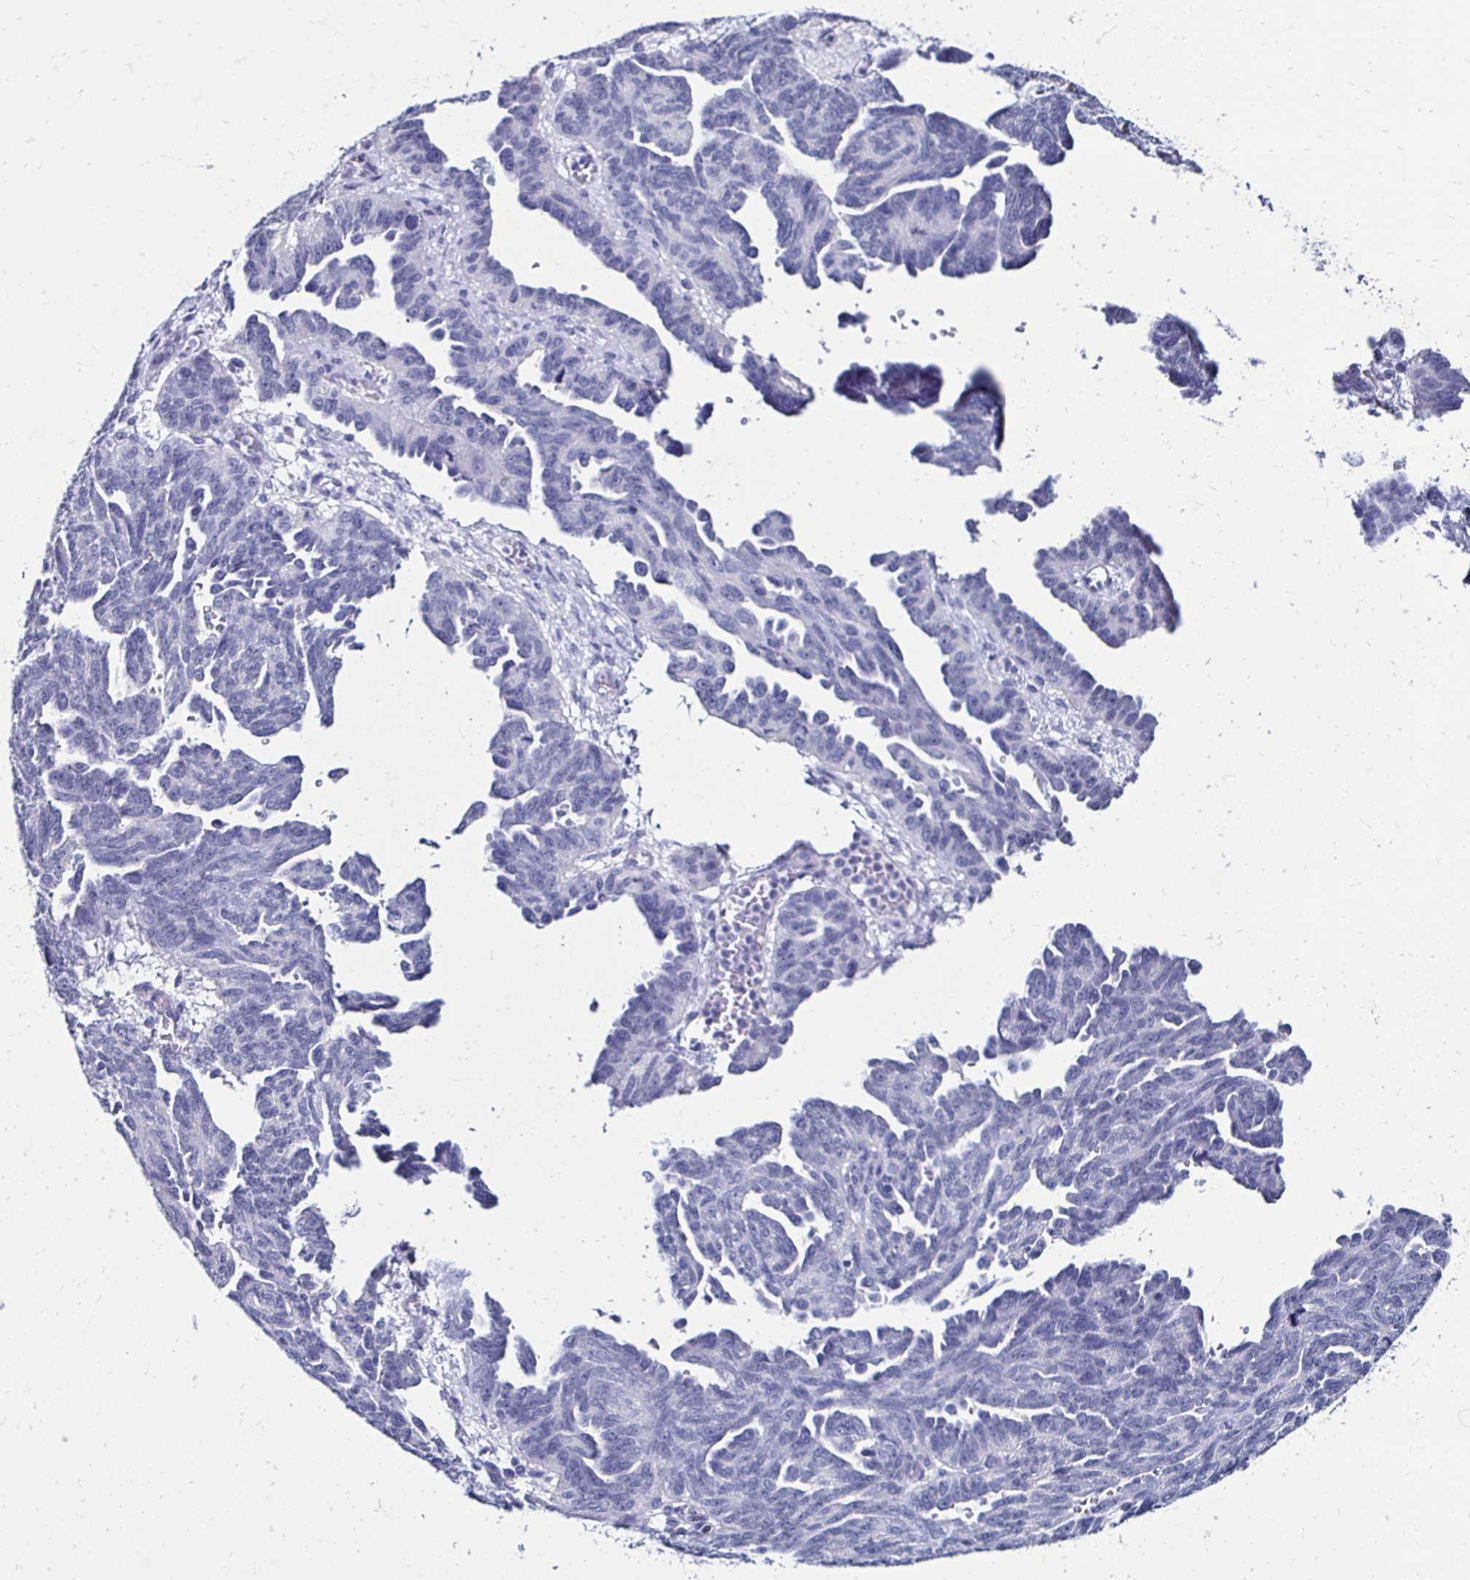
{"staining": {"intensity": "negative", "quantity": "none", "location": "none"}, "tissue": "ovarian cancer", "cell_type": "Tumor cells", "image_type": "cancer", "snomed": [{"axis": "morphology", "description": "Cystadenocarcinoma, serous, NOS"}, {"axis": "topography", "description": "Ovary"}], "caption": "Immunohistochemical staining of serous cystadenocarcinoma (ovarian) reveals no significant positivity in tumor cells.", "gene": "KCNT1", "patient": {"sex": "female", "age": 64}}